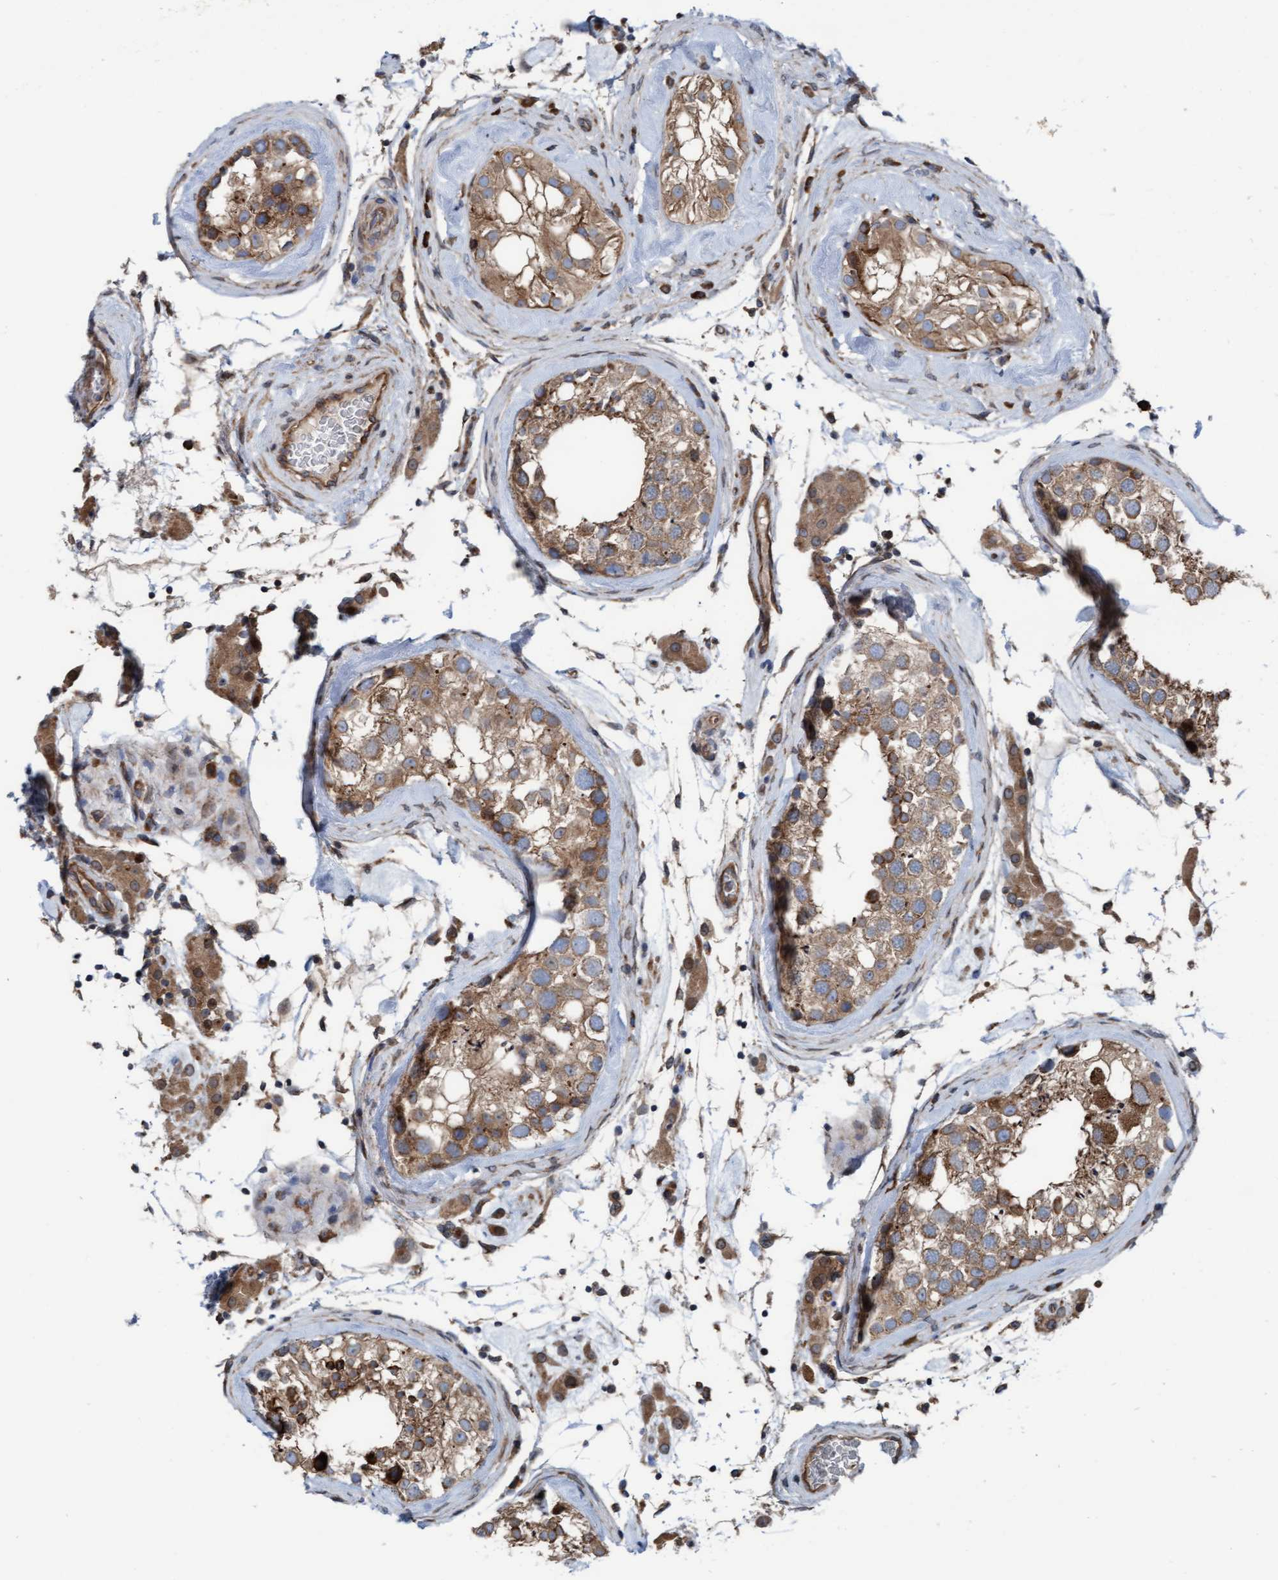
{"staining": {"intensity": "moderate", "quantity": ">75%", "location": "cytoplasmic/membranous"}, "tissue": "testis", "cell_type": "Cells in seminiferous ducts", "image_type": "normal", "snomed": [{"axis": "morphology", "description": "Normal tissue, NOS"}, {"axis": "topography", "description": "Testis"}], "caption": "An immunohistochemistry (IHC) photomicrograph of unremarkable tissue is shown. Protein staining in brown highlights moderate cytoplasmic/membranous positivity in testis within cells in seminiferous ducts. The protein is shown in brown color, while the nuclei are stained blue.", "gene": "RAP1GAP2", "patient": {"sex": "male", "age": 46}}